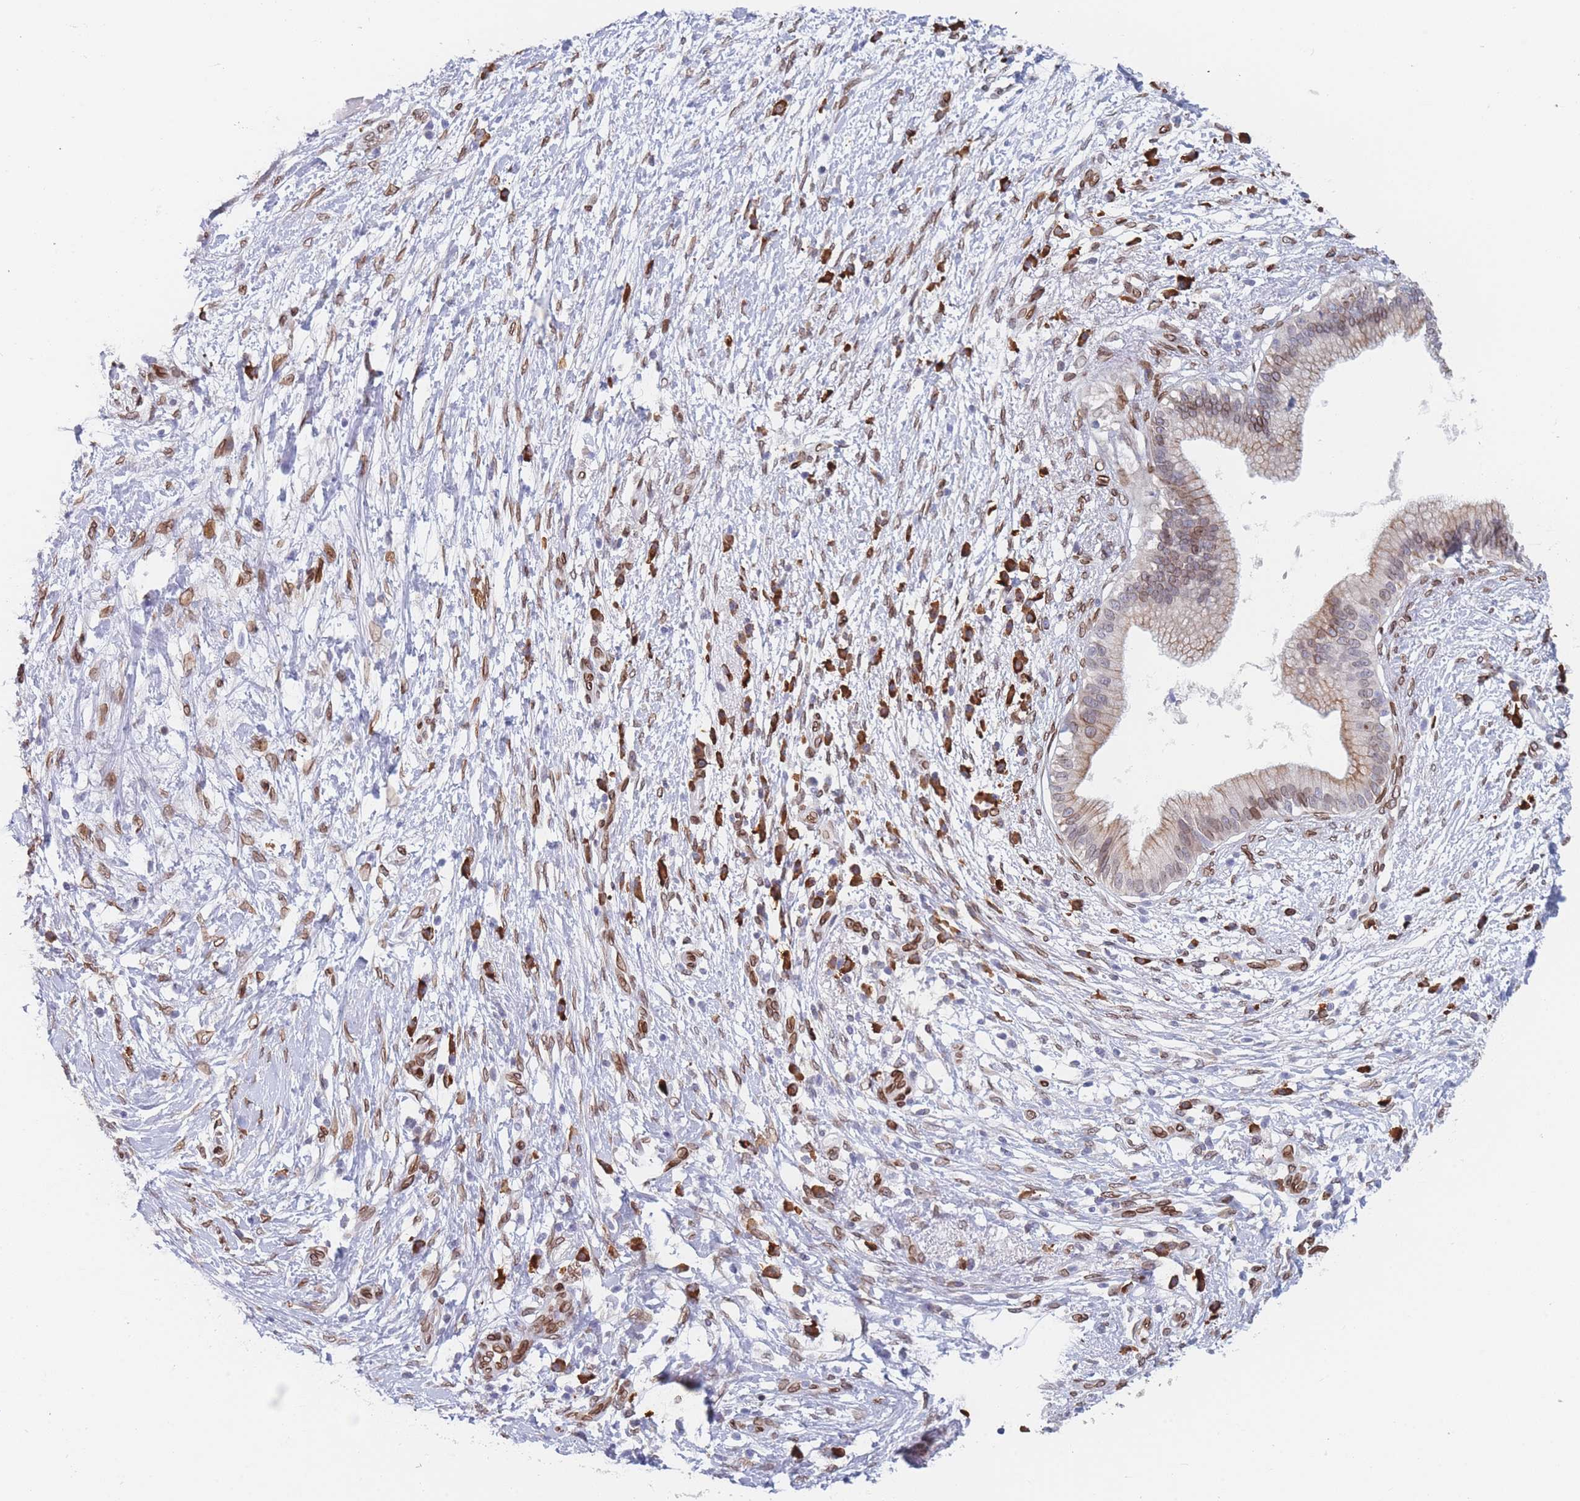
{"staining": {"intensity": "moderate", "quantity": "<25%", "location": "cytoplasmic/membranous,nuclear"}, "tissue": "pancreatic cancer", "cell_type": "Tumor cells", "image_type": "cancer", "snomed": [{"axis": "morphology", "description": "Adenocarcinoma, NOS"}, {"axis": "topography", "description": "Pancreas"}], "caption": "Protein expression by immunohistochemistry shows moderate cytoplasmic/membranous and nuclear positivity in about <25% of tumor cells in pancreatic adenocarcinoma.", "gene": "ZBTB1", "patient": {"sex": "female", "age": 72}}